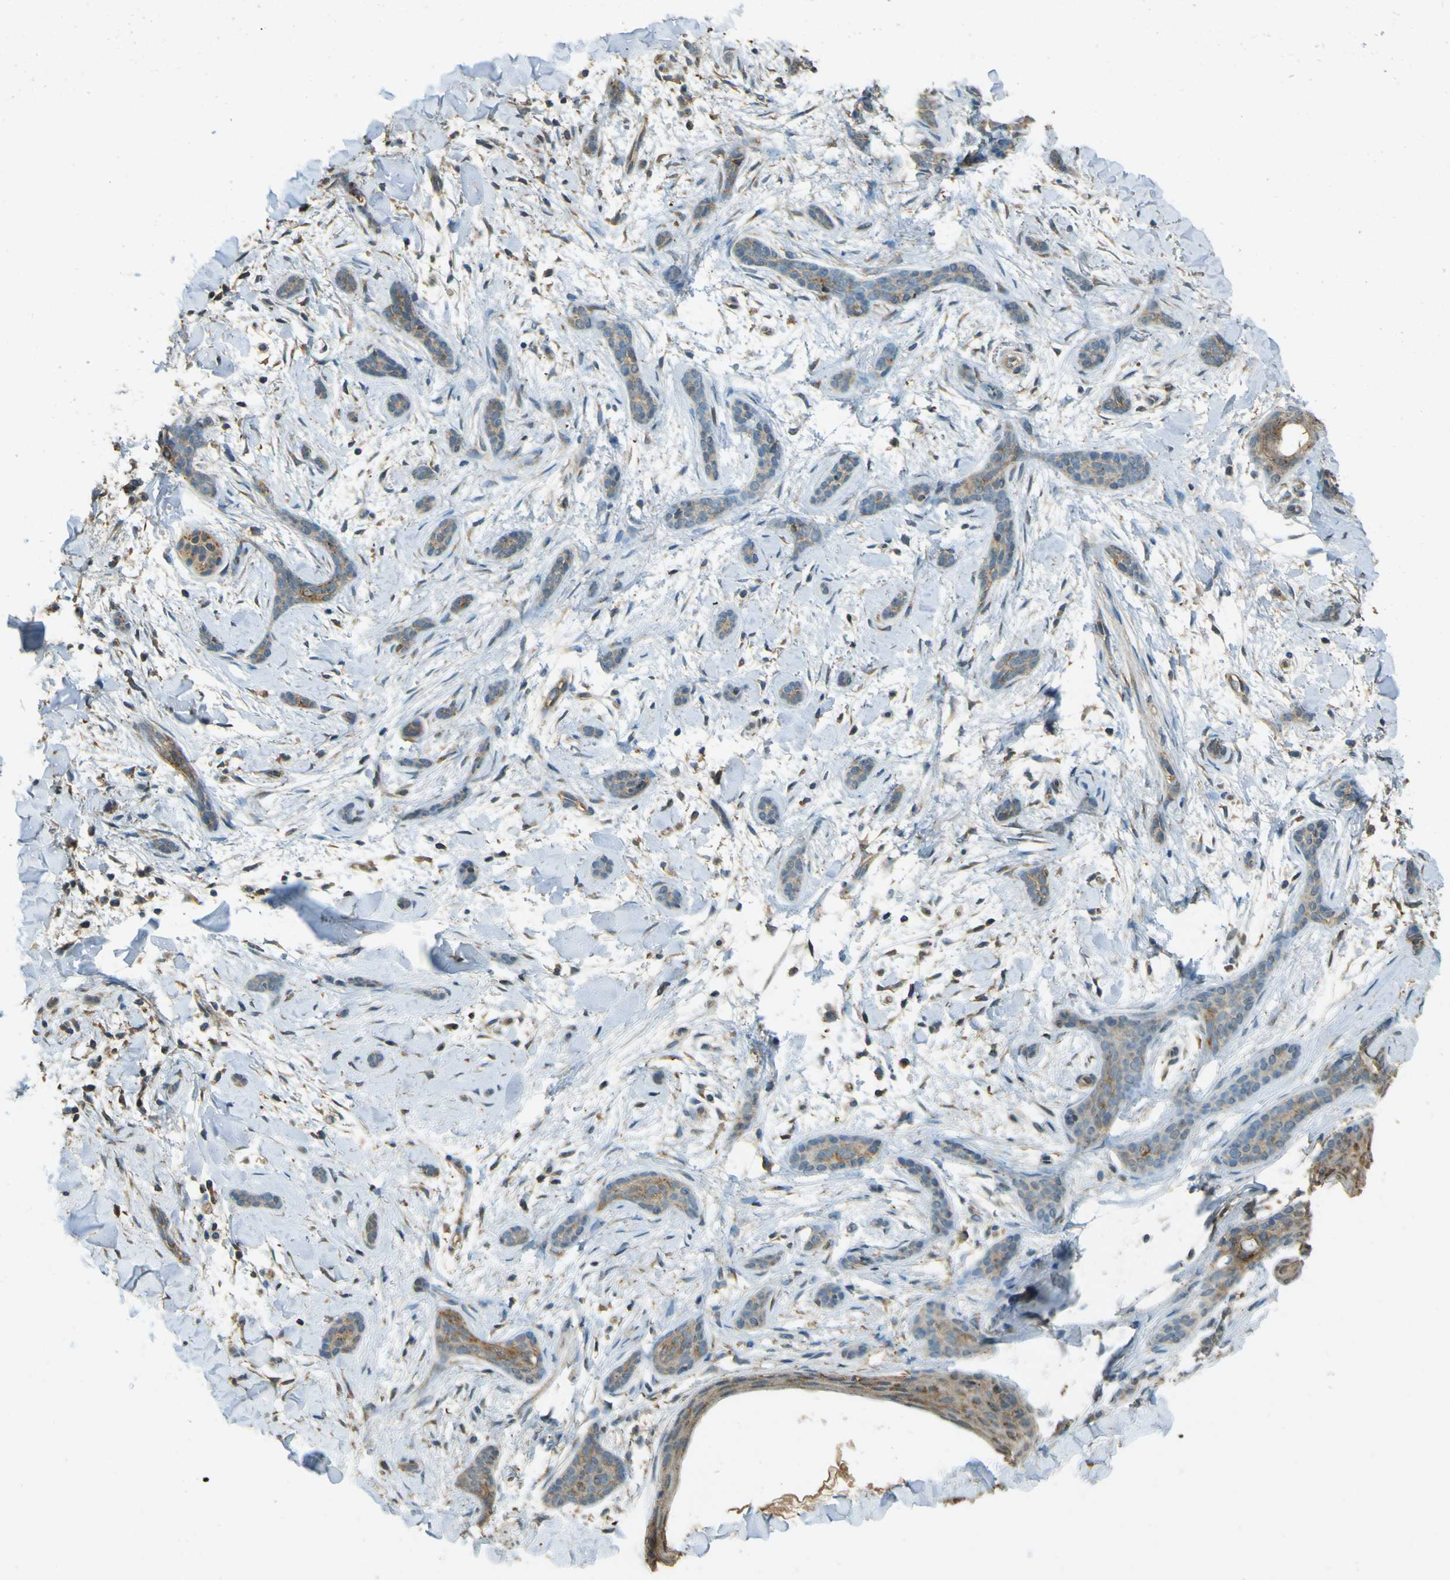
{"staining": {"intensity": "moderate", "quantity": "<25%", "location": "cytoplasmic/membranous"}, "tissue": "skin cancer", "cell_type": "Tumor cells", "image_type": "cancer", "snomed": [{"axis": "morphology", "description": "Basal cell carcinoma"}, {"axis": "morphology", "description": "Adnexal tumor, benign"}, {"axis": "topography", "description": "Skin"}], "caption": "DAB immunohistochemical staining of human skin cancer (basal cell carcinoma) shows moderate cytoplasmic/membranous protein staining in about <25% of tumor cells. The protein is shown in brown color, while the nuclei are stained blue.", "gene": "GOLGA1", "patient": {"sex": "female", "age": 42}}